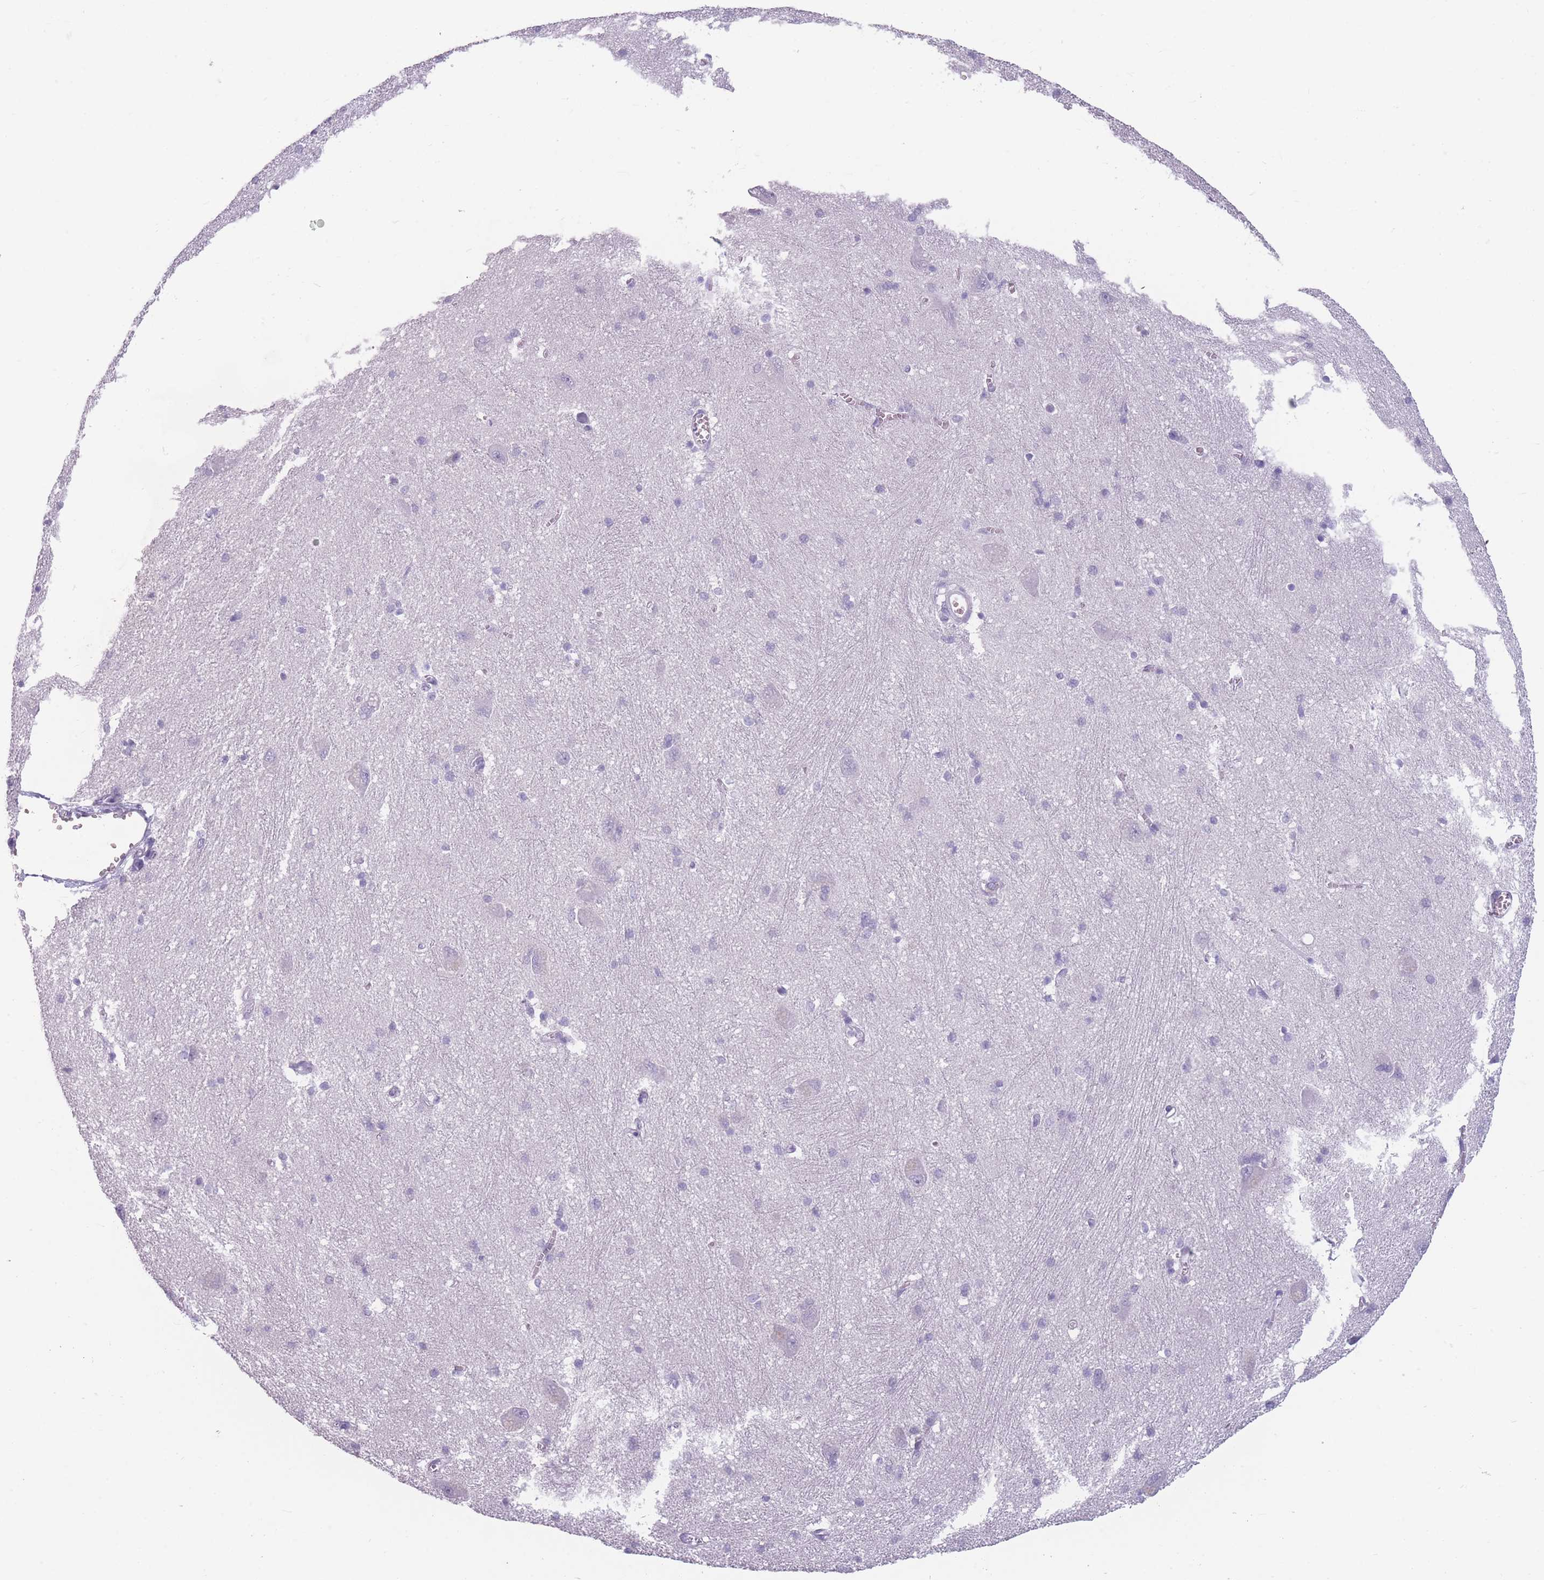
{"staining": {"intensity": "negative", "quantity": "none", "location": "none"}, "tissue": "caudate", "cell_type": "Glial cells", "image_type": "normal", "snomed": [{"axis": "morphology", "description": "Normal tissue, NOS"}, {"axis": "topography", "description": "Lateral ventricle wall"}], "caption": "The immunohistochemistry micrograph has no significant expression in glial cells of caudate.", "gene": "CCNO", "patient": {"sex": "male", "age": 37}}